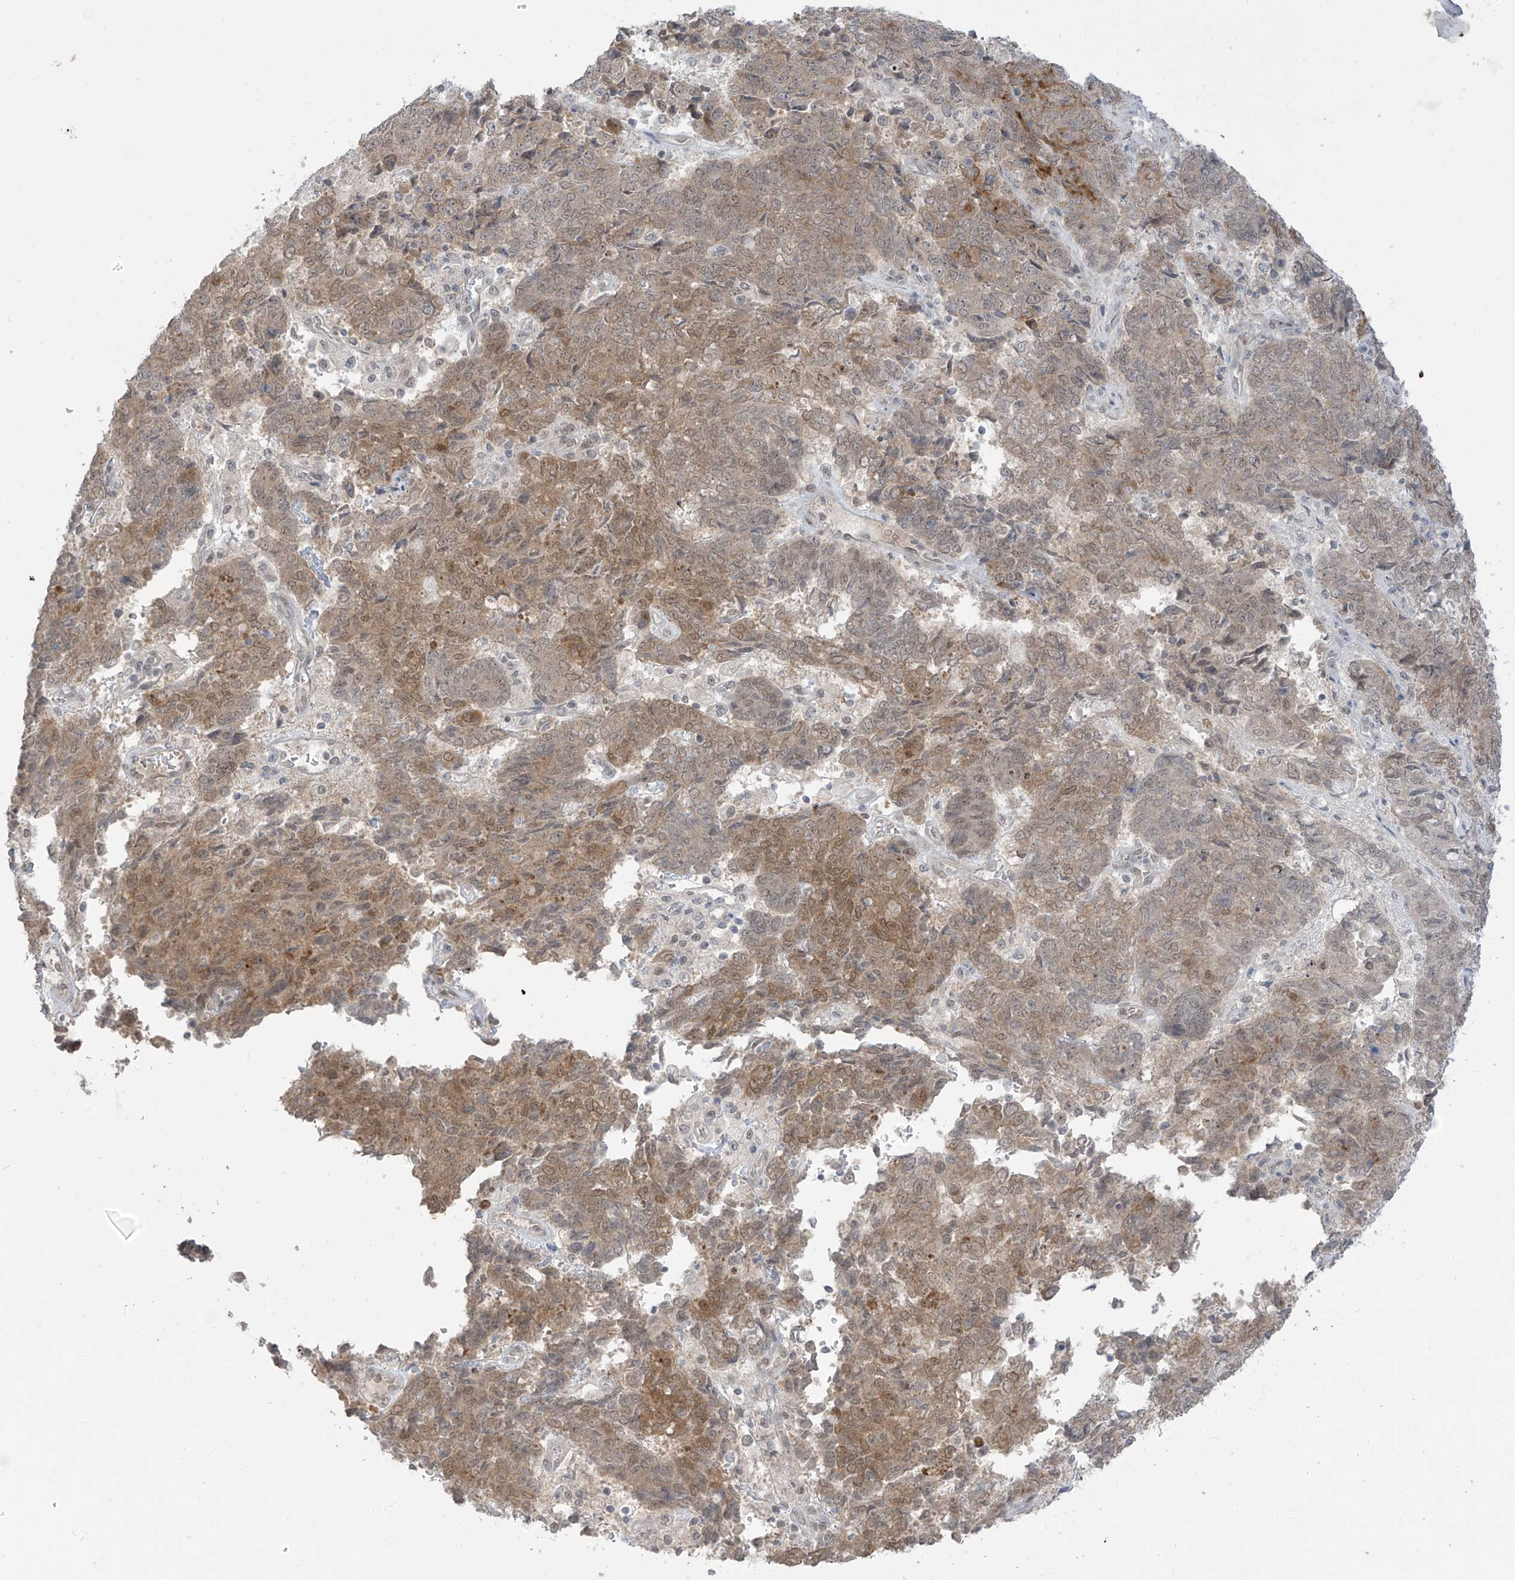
{"staining": {"intensity": "moderate", "quantity": "25%-75%", "location": "cytoplasmic/membranous,nuclear"}, "tissue": "endometrial cancer", "cell_type": "Tumor cells", "image_type": "cancer", "snomed": [{"axis": "morphology", "description": "Adenocarcinoma, NOS"}, {"axis": "topography", "description": "Endometrium"}], "caption": "Human endometrial cancer (adenocarcinoma) stained for a protein (brown) displays moderate cytoplasmic/membranous and nuclear positive staining in about 25%-75% of tumor cells.", "gene": "OGT", "patient": {"sex": "female", "age": 80}}